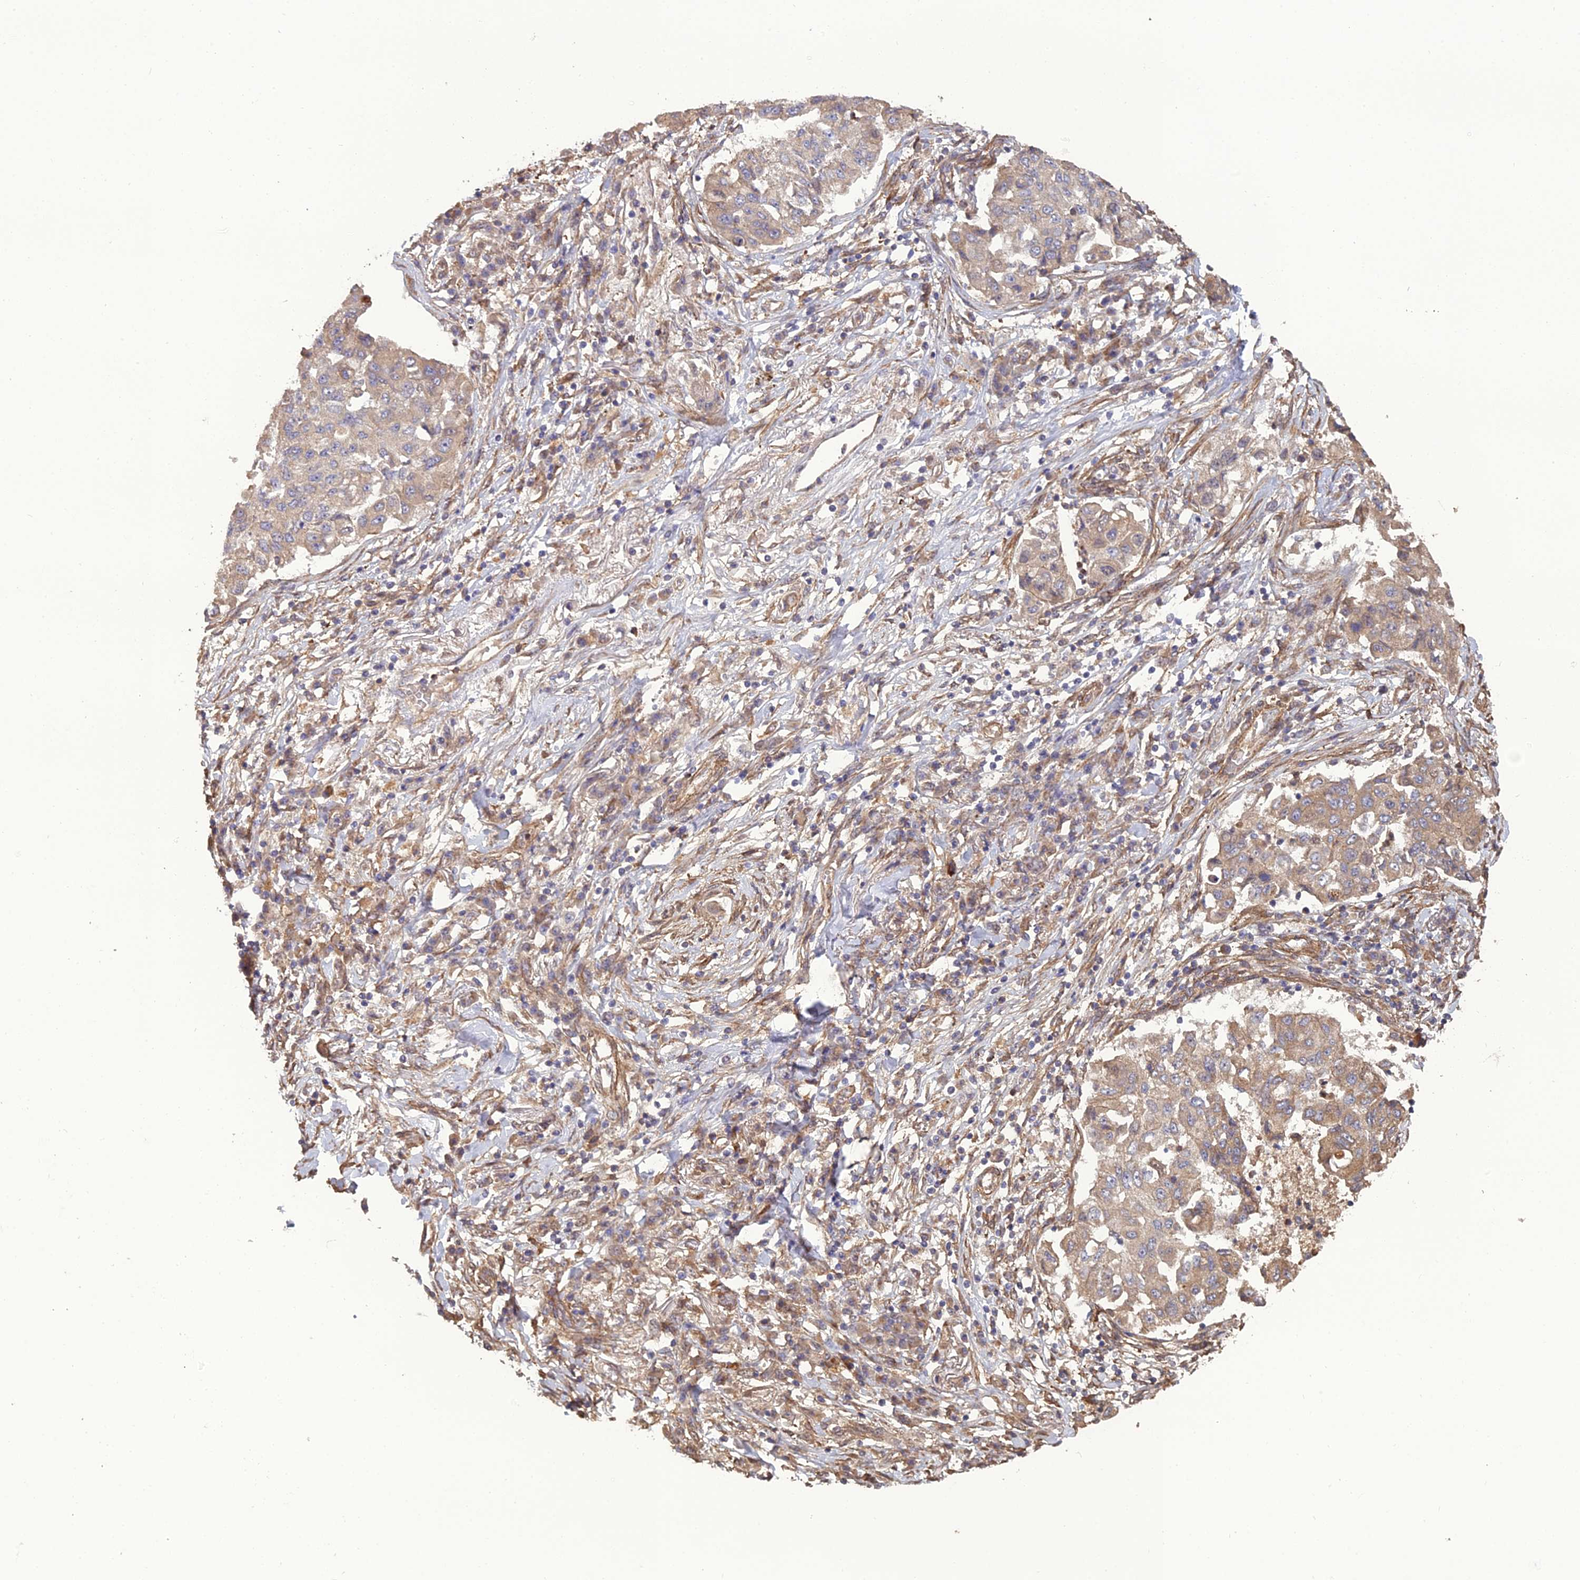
{"staining": {"intensity": "moderate", "quantity": "<25%", "location": "cytoplasmic/membranous"}, "tissue": "lung cancer", "cell_type": "Tumor cells", "image_type": "cancer", "snomed": [{"axis": "morphology", "description": "Squamous cell carcinoma, NOS"}, {"axis": "topography", "description": "Lung"}], "caption": "The micrograph shows staining of lung cancer (squamous cell carcinoma), revealing moderate cytoplasmic/membranous protein positivity (brown color) within tumor cells. The staining was performed using DAB, with brown indicating positive protein expression. Nuclei are stained blue with hematoxylin.", "gene": "ATP6V0A2", "patient": {"sex": "male", "age": 74}}